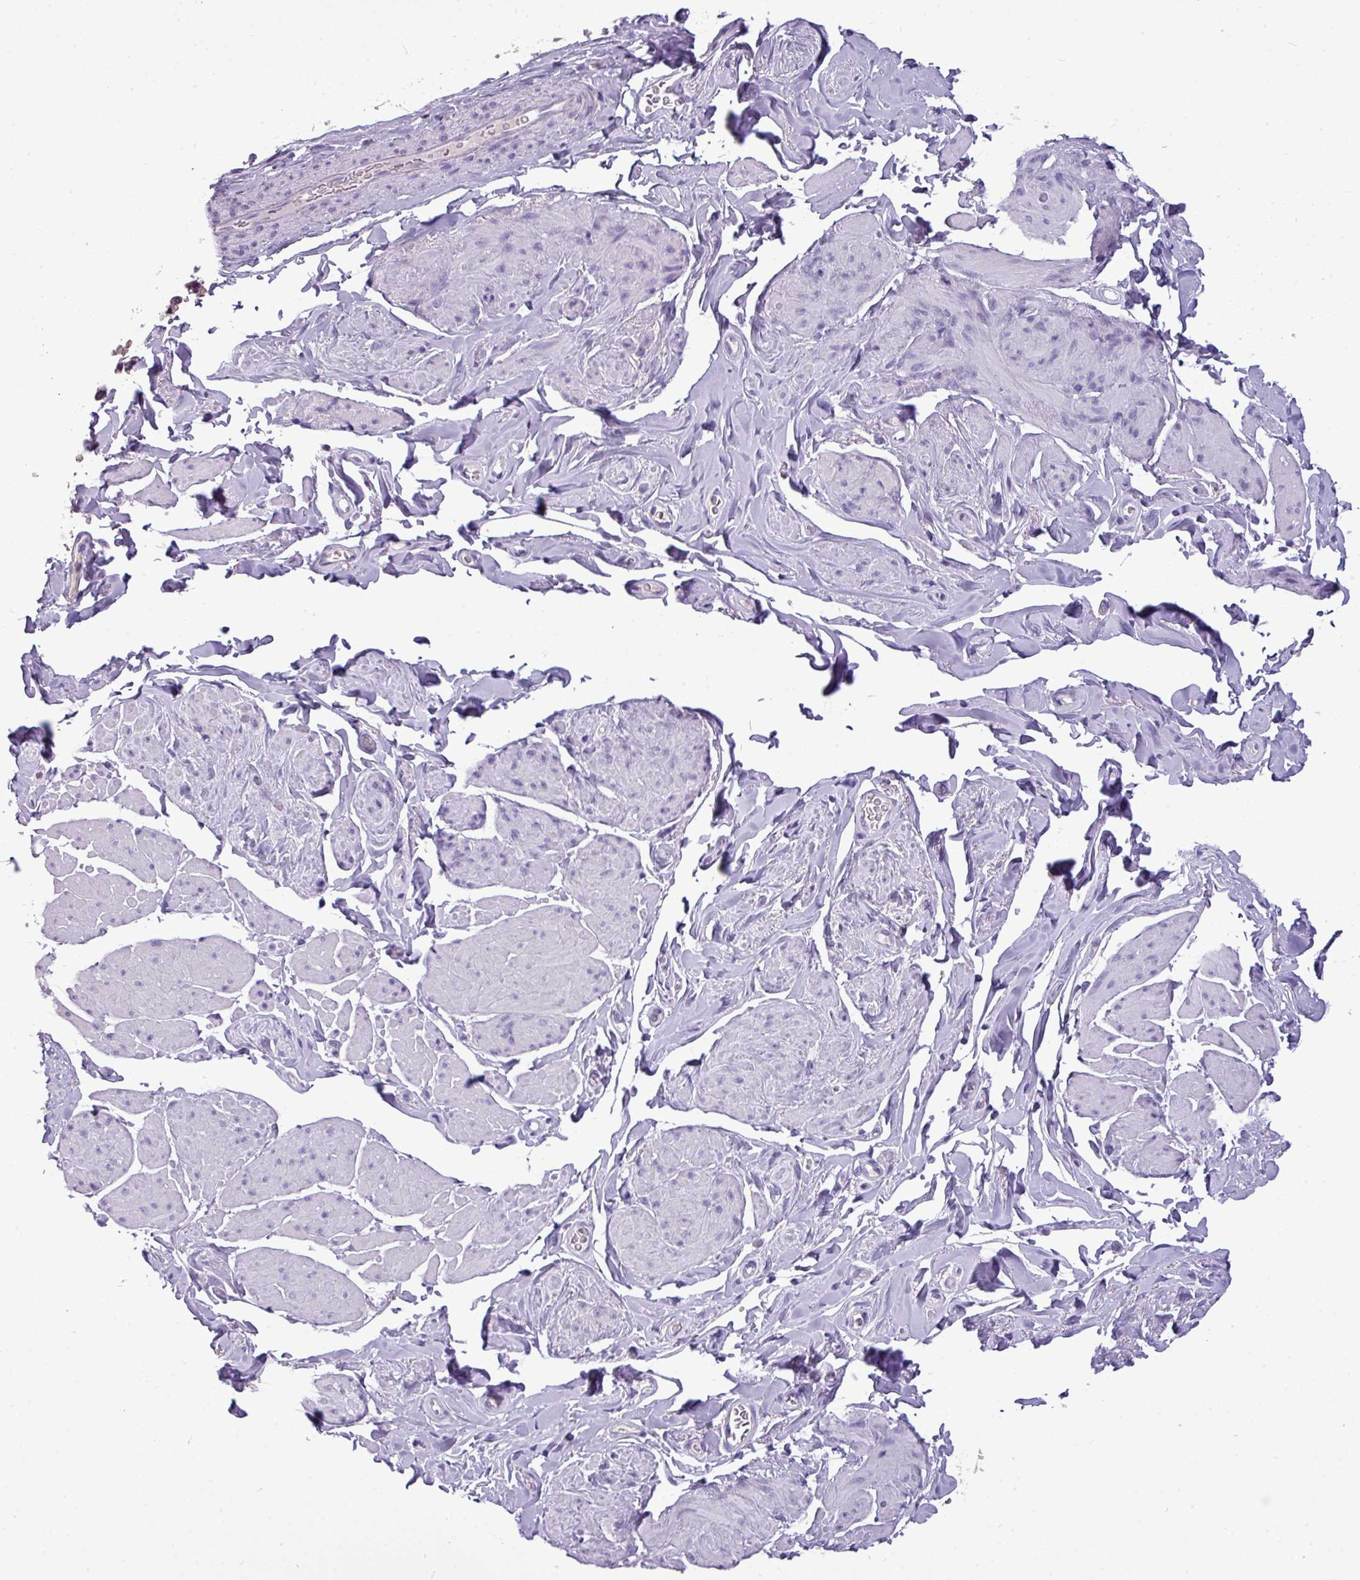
{"staining": {"intensity": "negative", "quantity": "none", "location": "none"}, "tissue": "smooth muscle", "cell_type": "Smooth muscle cells", "image_type": "normal", "snomed": [{"axis": "morphology", "description": "Normal tissue, NOS"}, {"axis": "topography", "description": "Smooth muscle"}, {"axis": "topography", "description": "Peripheral nerve tissue"}], "caption": "The IHC photomicrograph has no significant expression in smooth muscle cells of smooth muscle. (Stains: DAB immunohistochemistry with hematoxylin counter stain, Microscopy: brightfield microscopy at high magnification).", "gene": "TMEM91", "patient": {"sex": "male", "age": 69}}